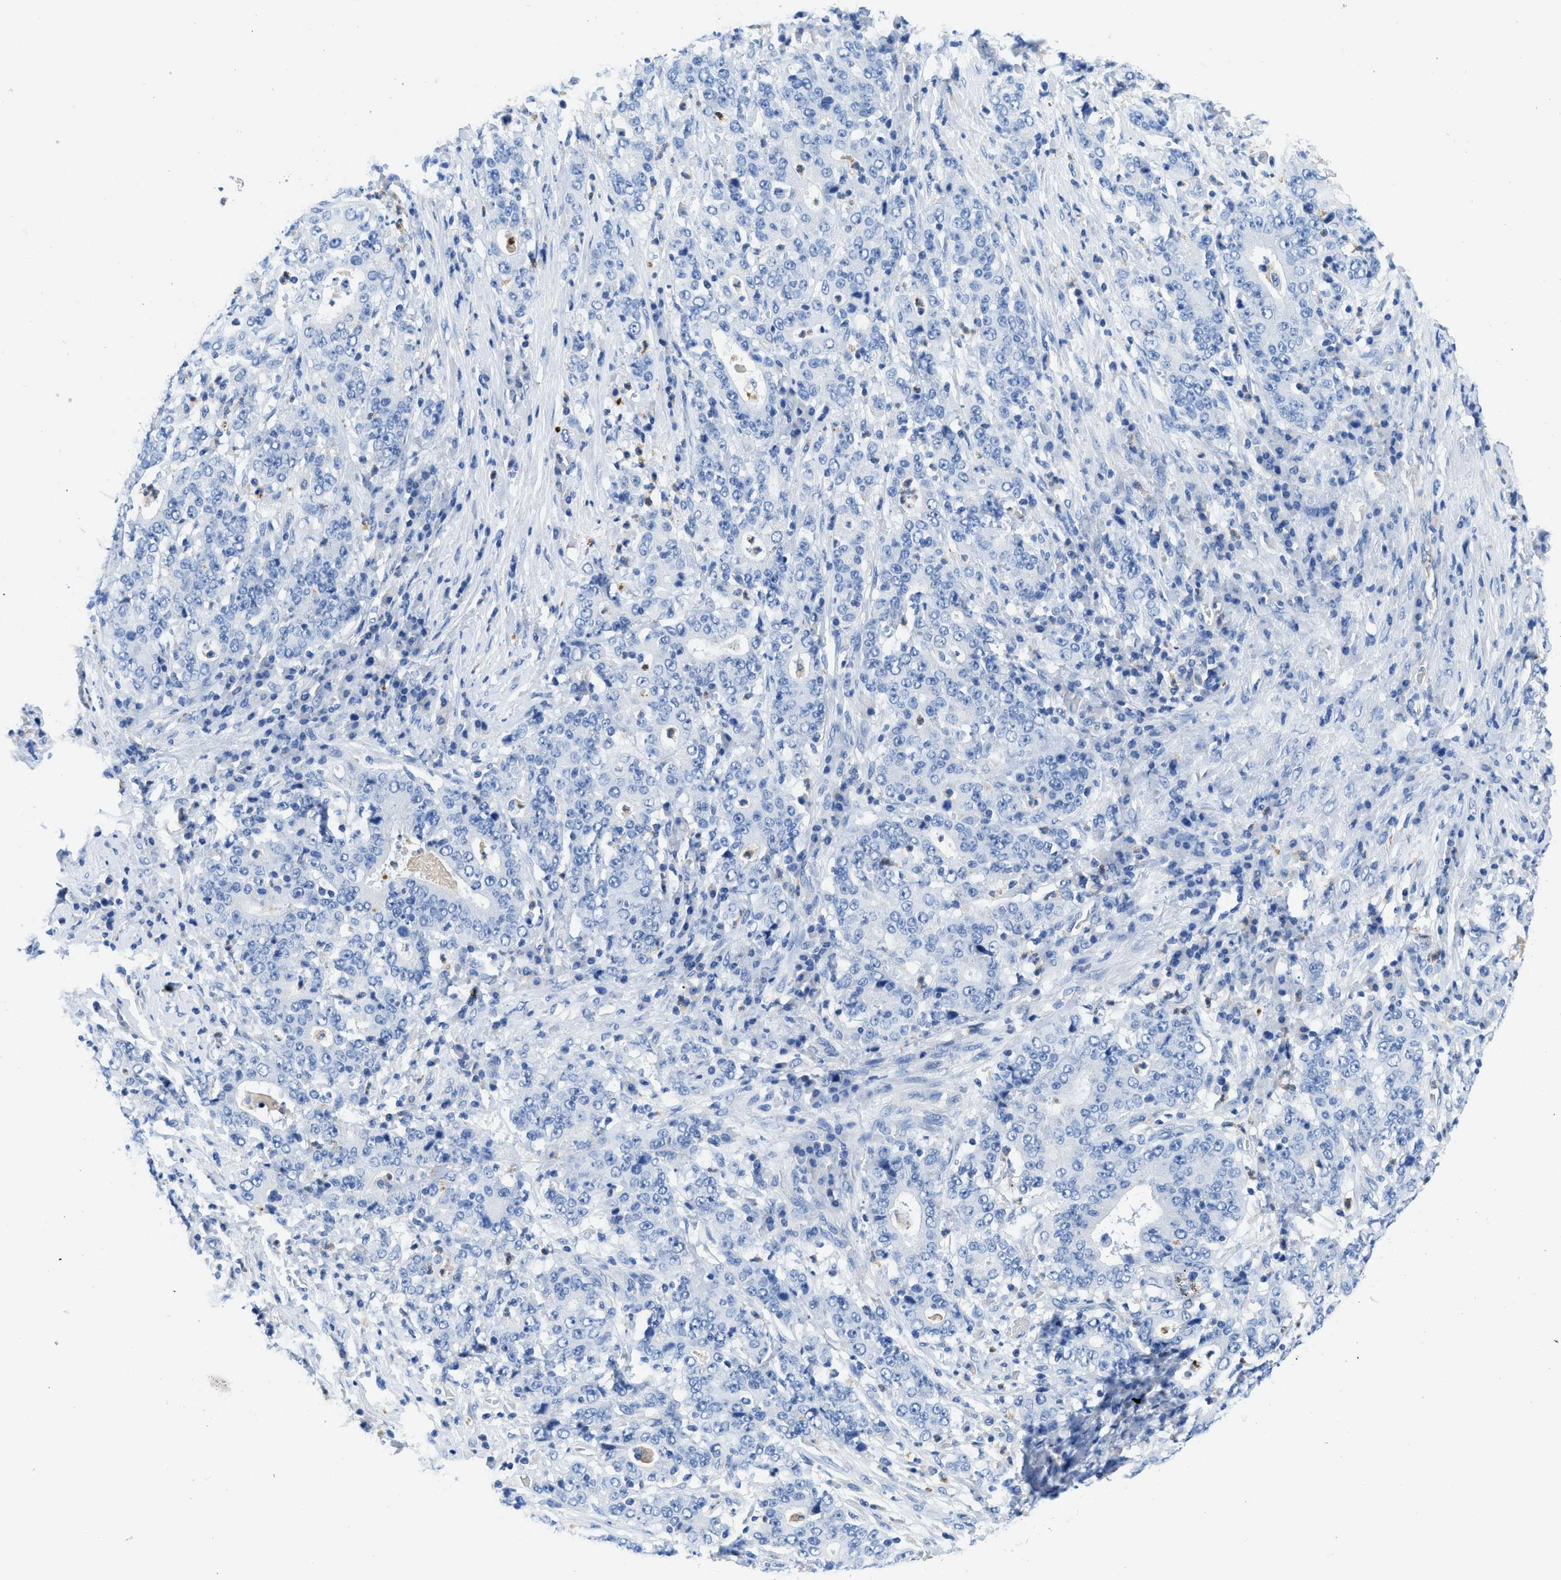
{"staining": {"intensity": "negative", "quantity": "none", "location": "none"}, "tissue": "stomach cancer", "cell_type": "Tumor cells", "image_type": "cancer", "snomed": [{"axis": "morphology", "description": "Normal tissue, NOS"}, {"axis": "morphology", "description": "Adenocarcinoma, NOS"}, {"axis": "topography", "description": "Stomach, upper"}, {"axis": "topography", "description": "Stomach"}], "caption": "This is a histopathology image of immunohistochemistry (IHC) staining of adenocarcinoma (stomach), which shows no positivity in tumor cells. (DAB (3,3'-diaminobenzidine) IHC with hematoxylin counter stain).", "gene": "NEB", "patient": {"sex": "male", "age": 59}}